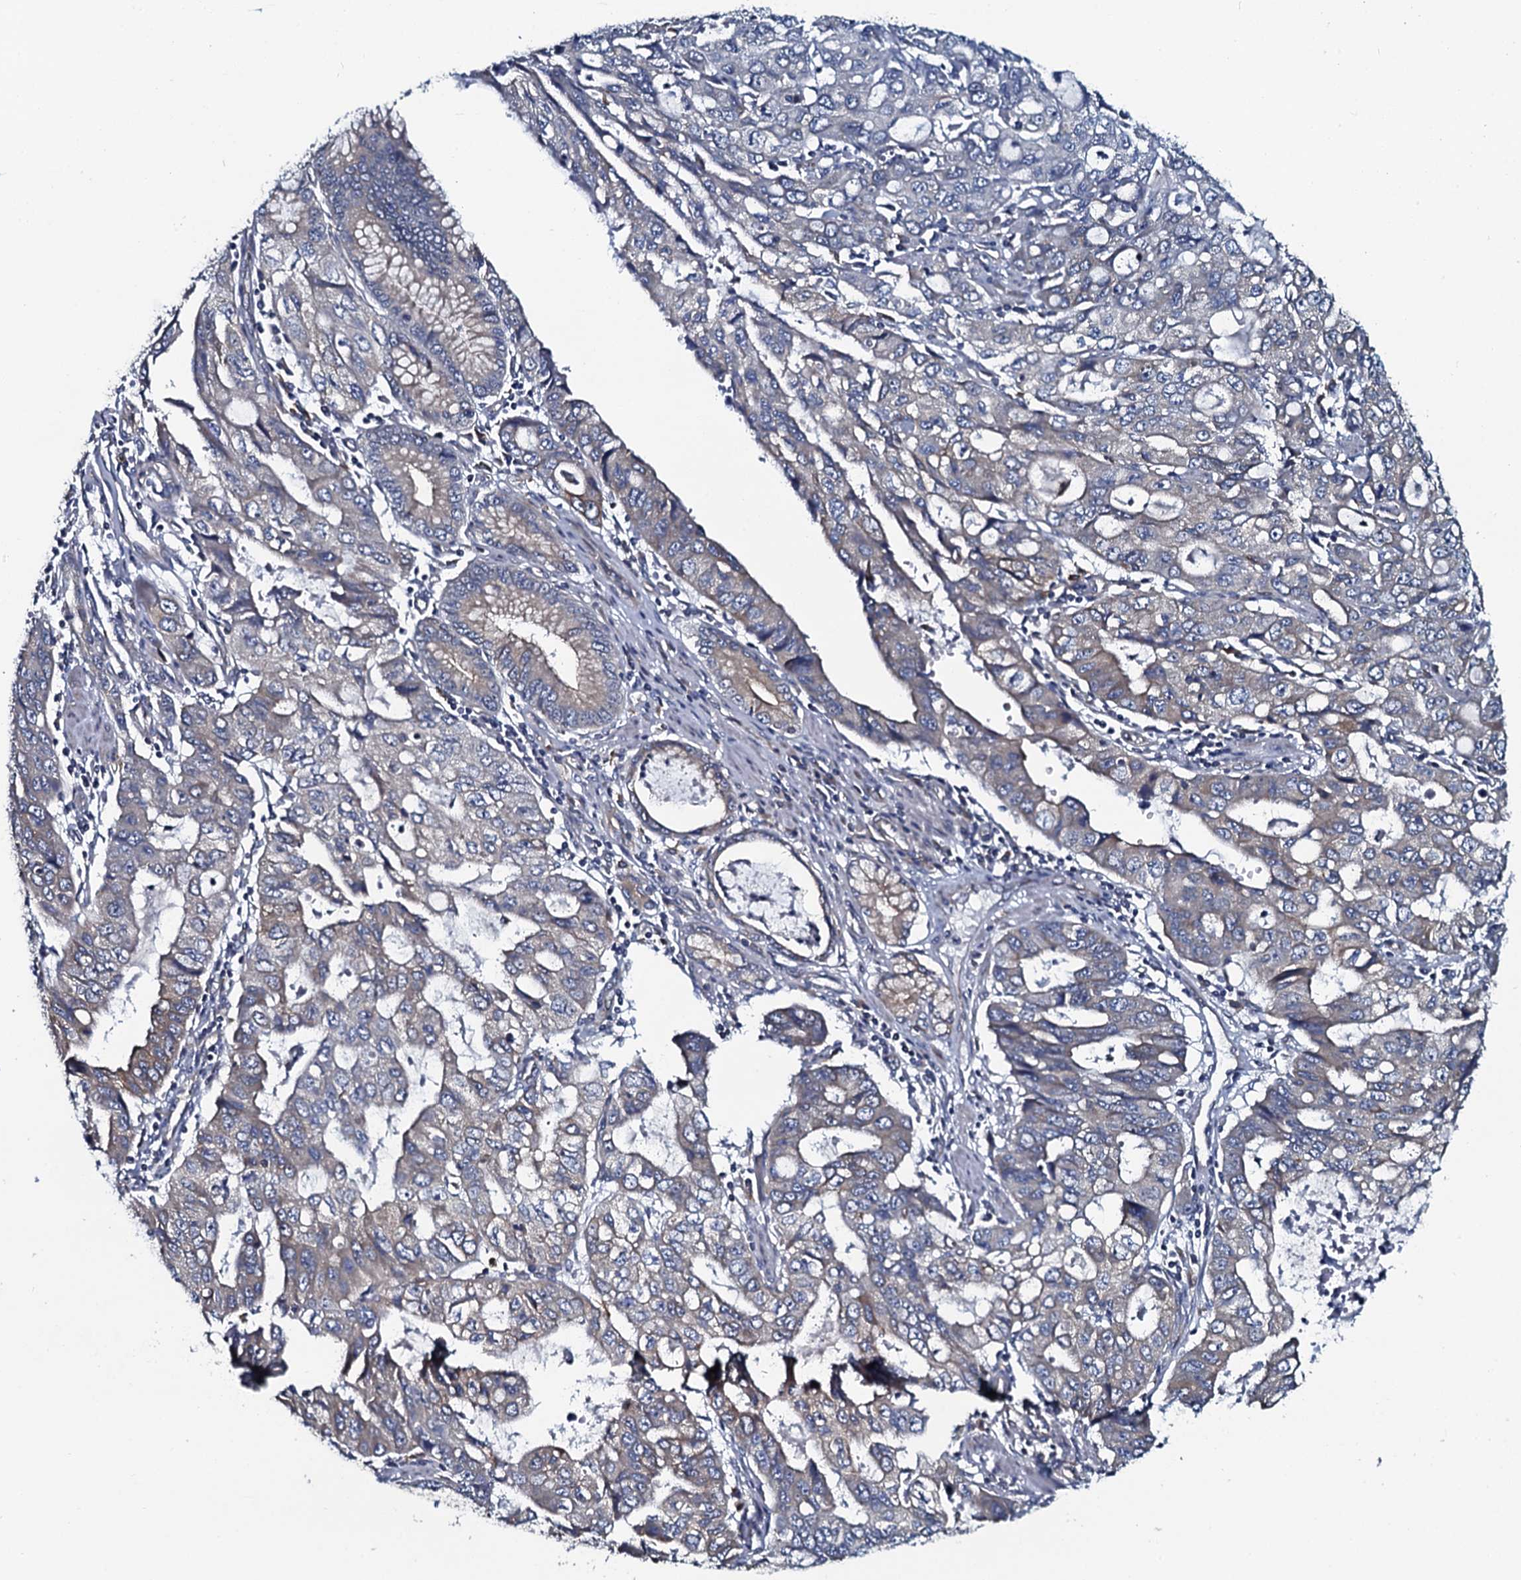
{"staining": {"intensity": "negative", "quantity": "none", "location": "none"}, "tissue": "stomach cancer", "cell_type": "Tumor cells", "image_type": "cancer", "snomed": [{"axis": "morphology", "description": "Adenocarcinoma, NOS"}, {"axis": "topography", "description": "Stomach, upper"}], "caption": "Immunohistochemistry photomicrograph of neoplastic tissue: stomach cancer (adenocarcinoma) stained with DAB shows no significant protein positivity in tumor cells.", "gene": "TMEM151A", "patient": {"sex": "female", "age": 52}}